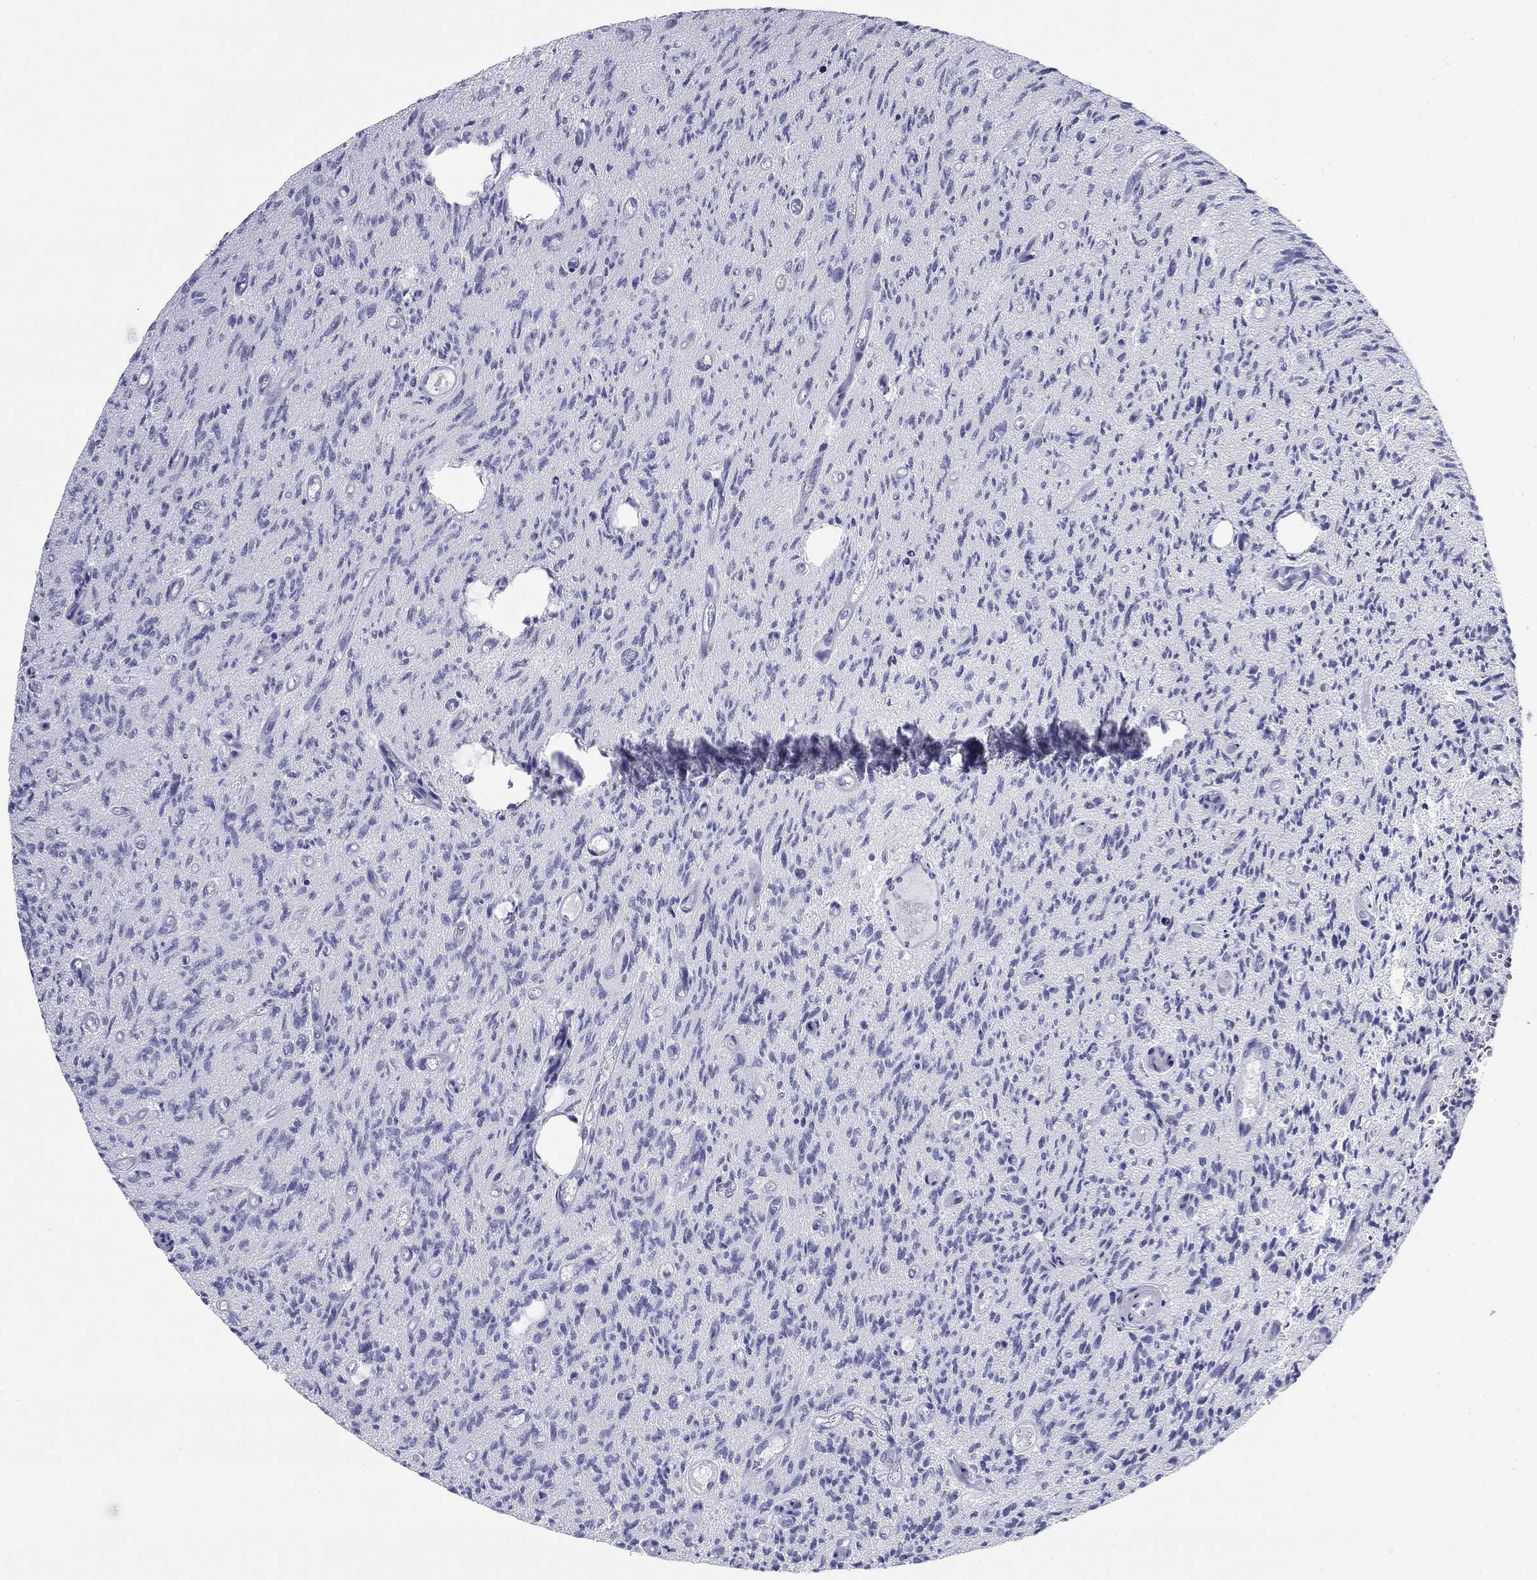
{"staining": {"intensity": "negative", "quantity": "none", "location": "none"}, "tissue": "glioma", "cell_type": "Tumor cells", "image_type": "cancer", "snomed": [{"axis": "morphology", "description": "Glioma, malignant, High grade"}, {"axis": "topography", "description": "Brain"}], "caption": "A high-resolution histopathology image shows immunohistochemistry (IHC) staining of malignant high-grade glioma, which reveals no significant staining in tumor cells.", "gene": "ZP2", "patient": {"sex": "male", "age": 64}}